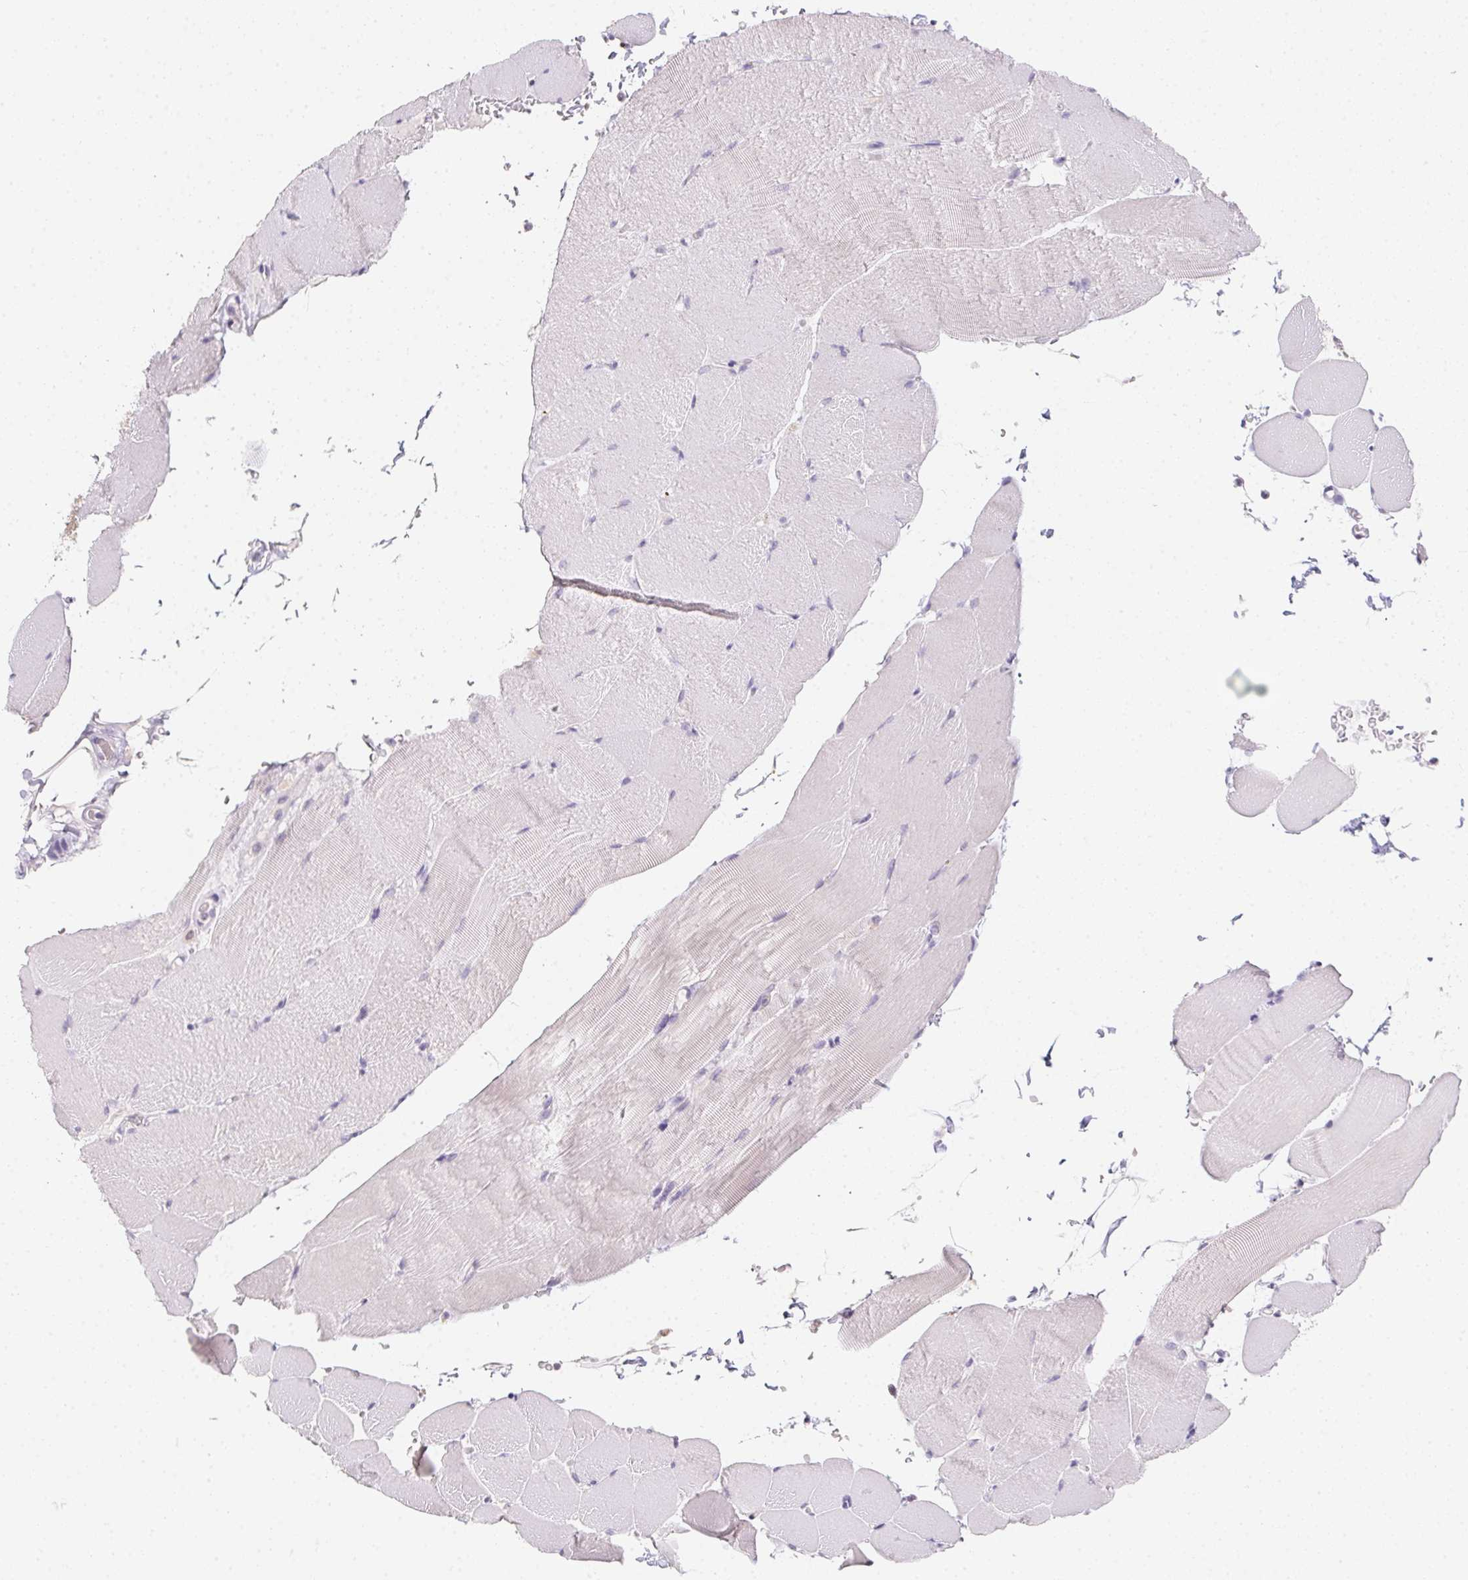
{"staining": {"intensity": "negative", "quantity": "none", "location": "none"}, "tissue": "skeletal muscle", "cell_type": "Myocytes", "image_type": "normal", "snomed": [{"axis": "morphology", "description": "Normal tissue, NOS"}, {"axis": "topography", "description": "Skeletal muscle"}], "caption": "Human skeletal muscle stained for a protein using immunohistochemistry (IHC) shows no staining in myocytes.", "gene": "SLC6A18", "patient": {"sex": "female", "age": 37}}